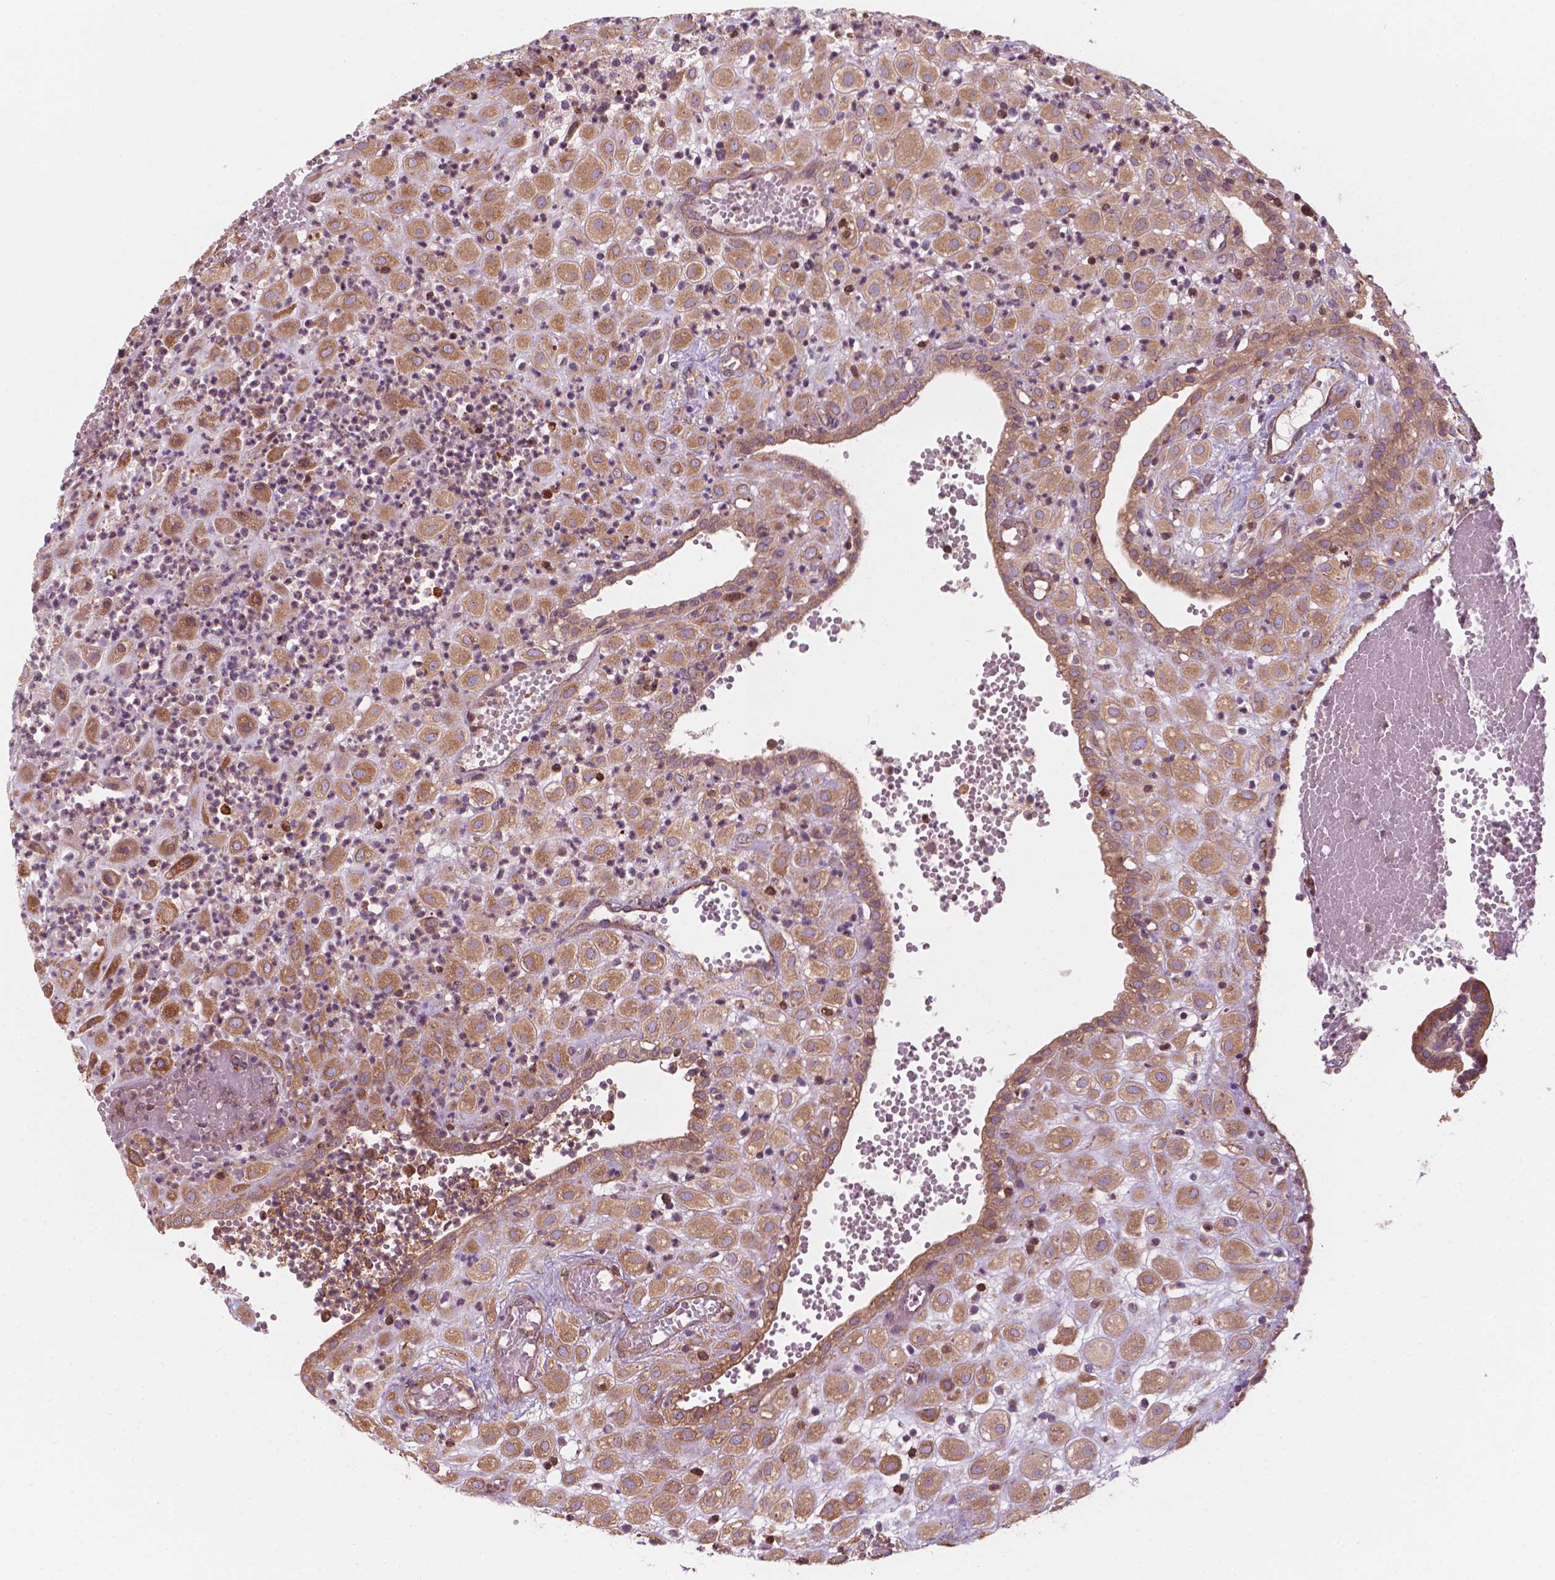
{"staining": {"intensity": "moderate", "quantity": ">75%", "location": "cytoplasmic/membranous"}, "tissue": "placenta", "cell_type": "Decidual cells", "image_type": "normal", "snomed": [{"axis": "morphology", "description": "Normal tissue, NOS"}, {"axis": "topography", "description": "Placenta"}], "caption": "A medium amount of moderate cytoplasmic/membranous expression is appreciated in about >75% of decidual cells in unremarkable placenta. (IHC, brightfield microscopy, high magnification).", "gene": "SURF4", "patient": {"sex": "female", "age": 24}}